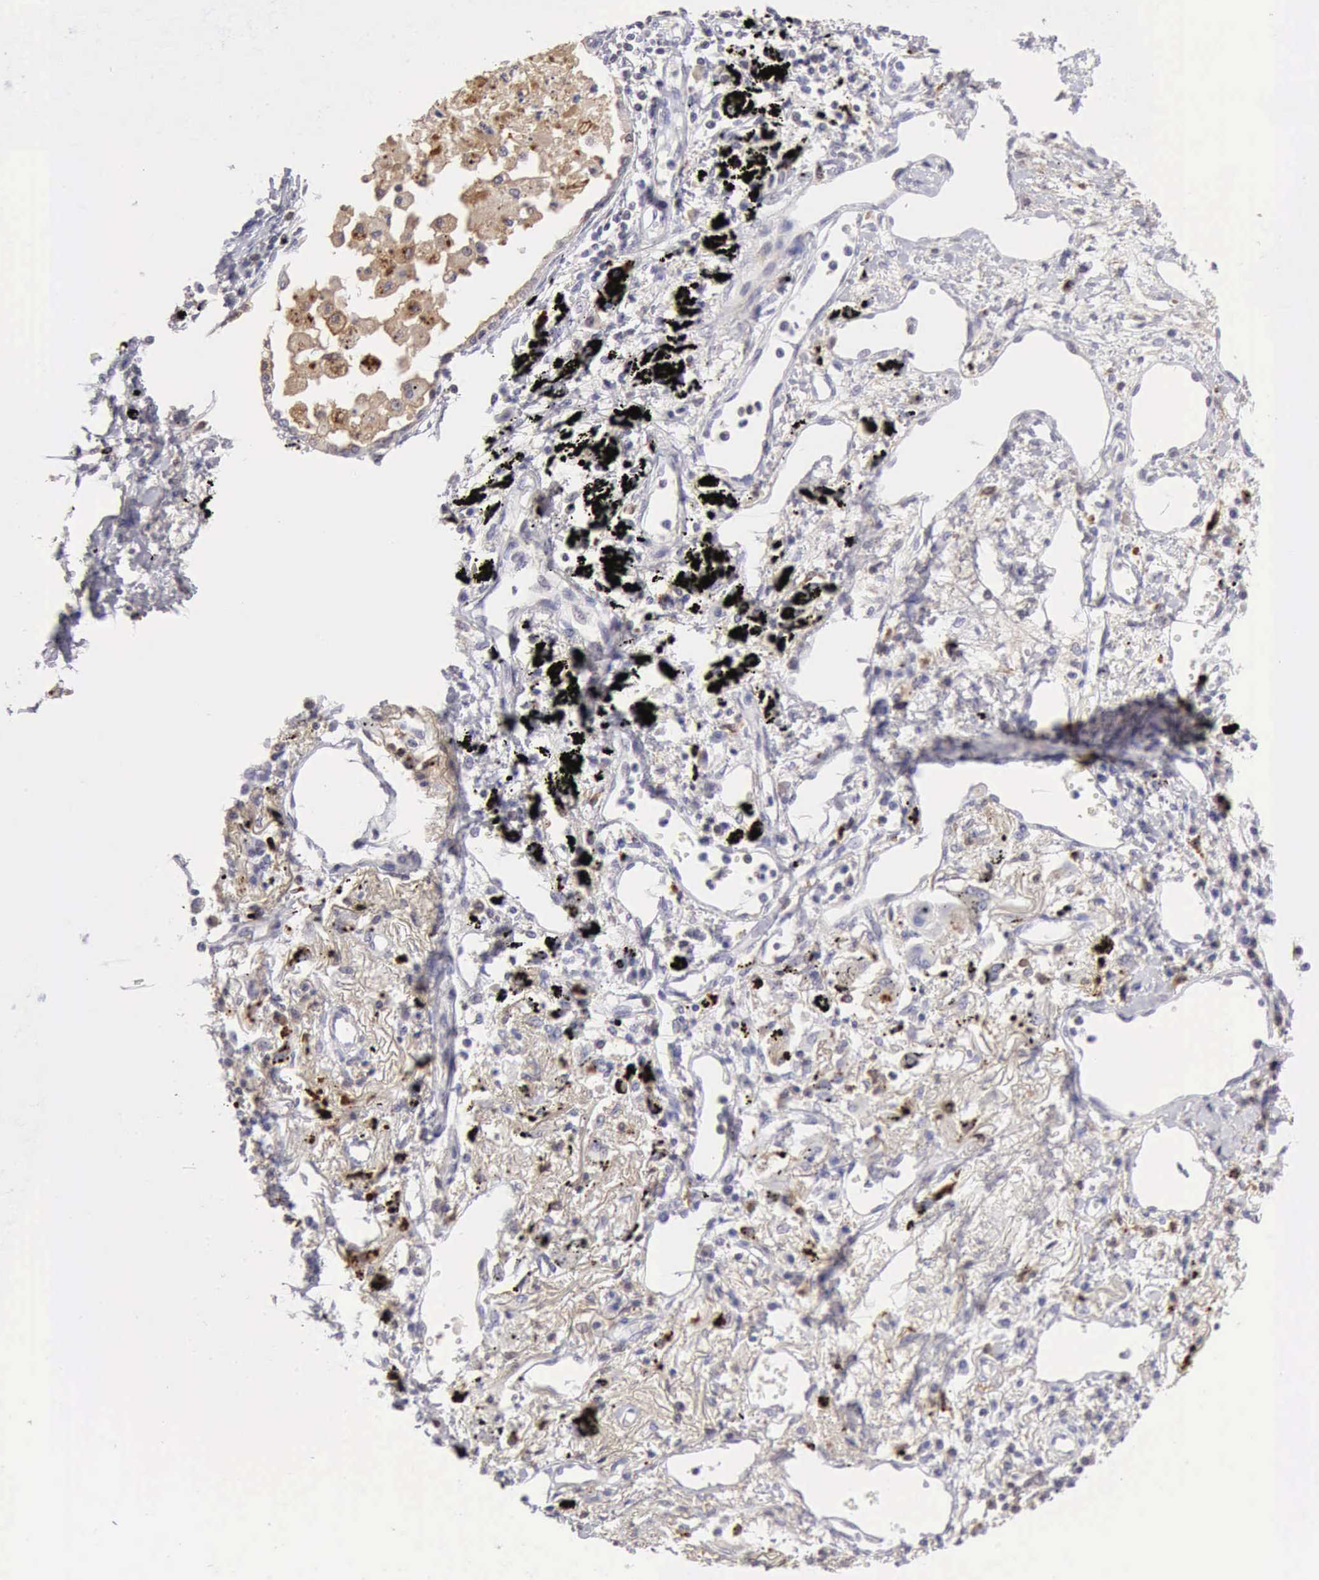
{"staining": {"intensity": "negative", "quantity": "none", "location": "none"}, "tissue": "lung cancer", "cell_type": "Tumor cells", "image_type": "cancer", "snomed": [{"axis": "morphology", "description": "Squamous cell carcinoma, NOS"}, {"axis": "topography", "description": "Lung"}], "caption": "Tumor cells are negative for brown protein staining in lung cancer.", "gene": "RNASE1", "patient": {"sex": "male", "age": 71}}